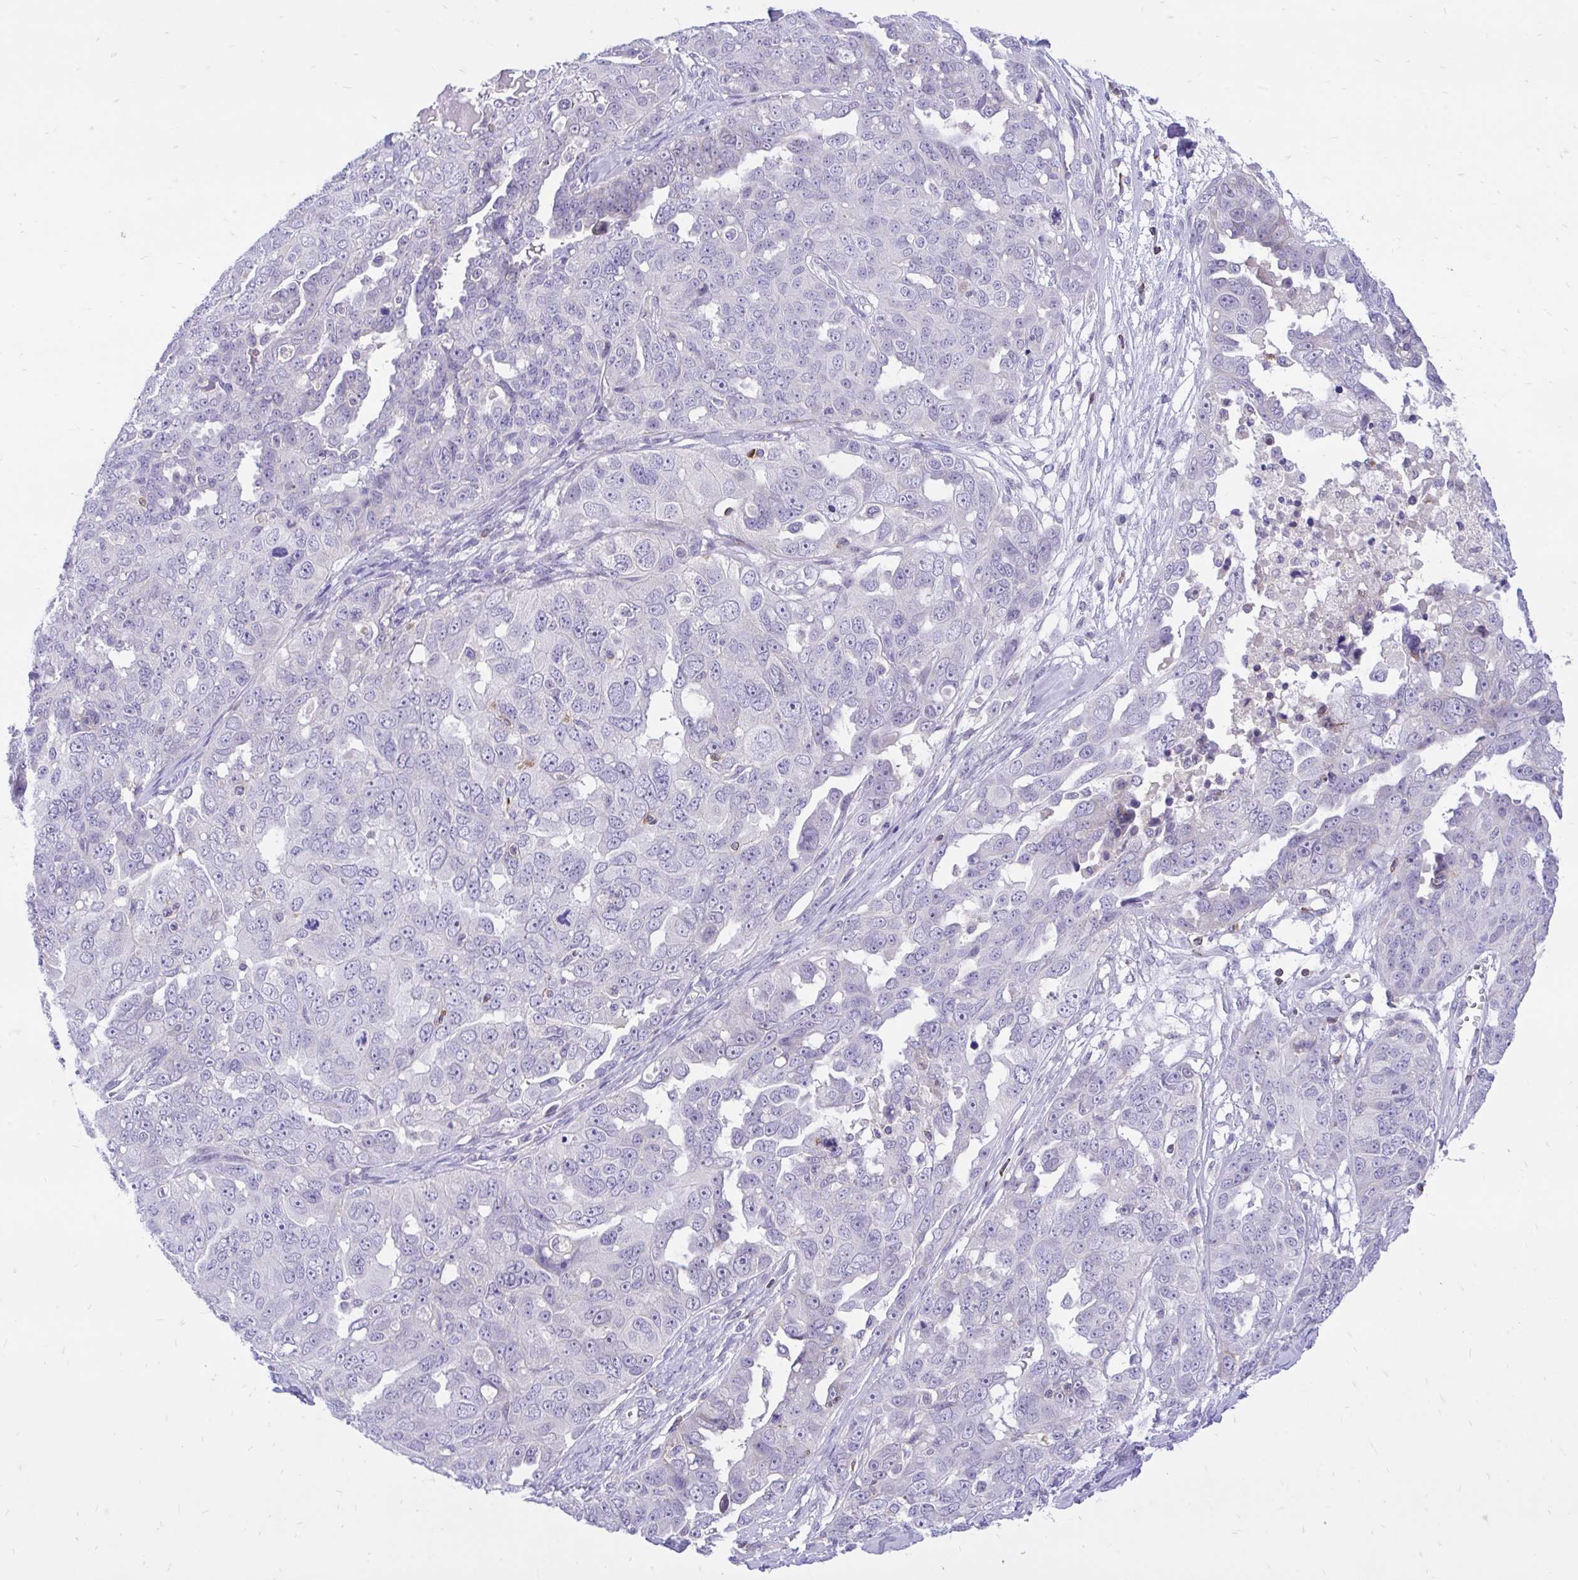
{"staining": {"intensity": "negative", "quantity": "none", "location": "none"}, "tissue": "ovarian cancer", "cell_type": "Tumor cells", "image_type": "cancer", "snomed": [{"axis": "morphology", "description": "Carcinoma, endometroid"}, {"axis": "topography", "description": "Ovary"}], "caption": "IHC image of ovarian cancer stained for a protein (brown), which shows no expression in tumor cells.", "gene": "CXCL8", "patient": {"sex": "female", "age": 70}}